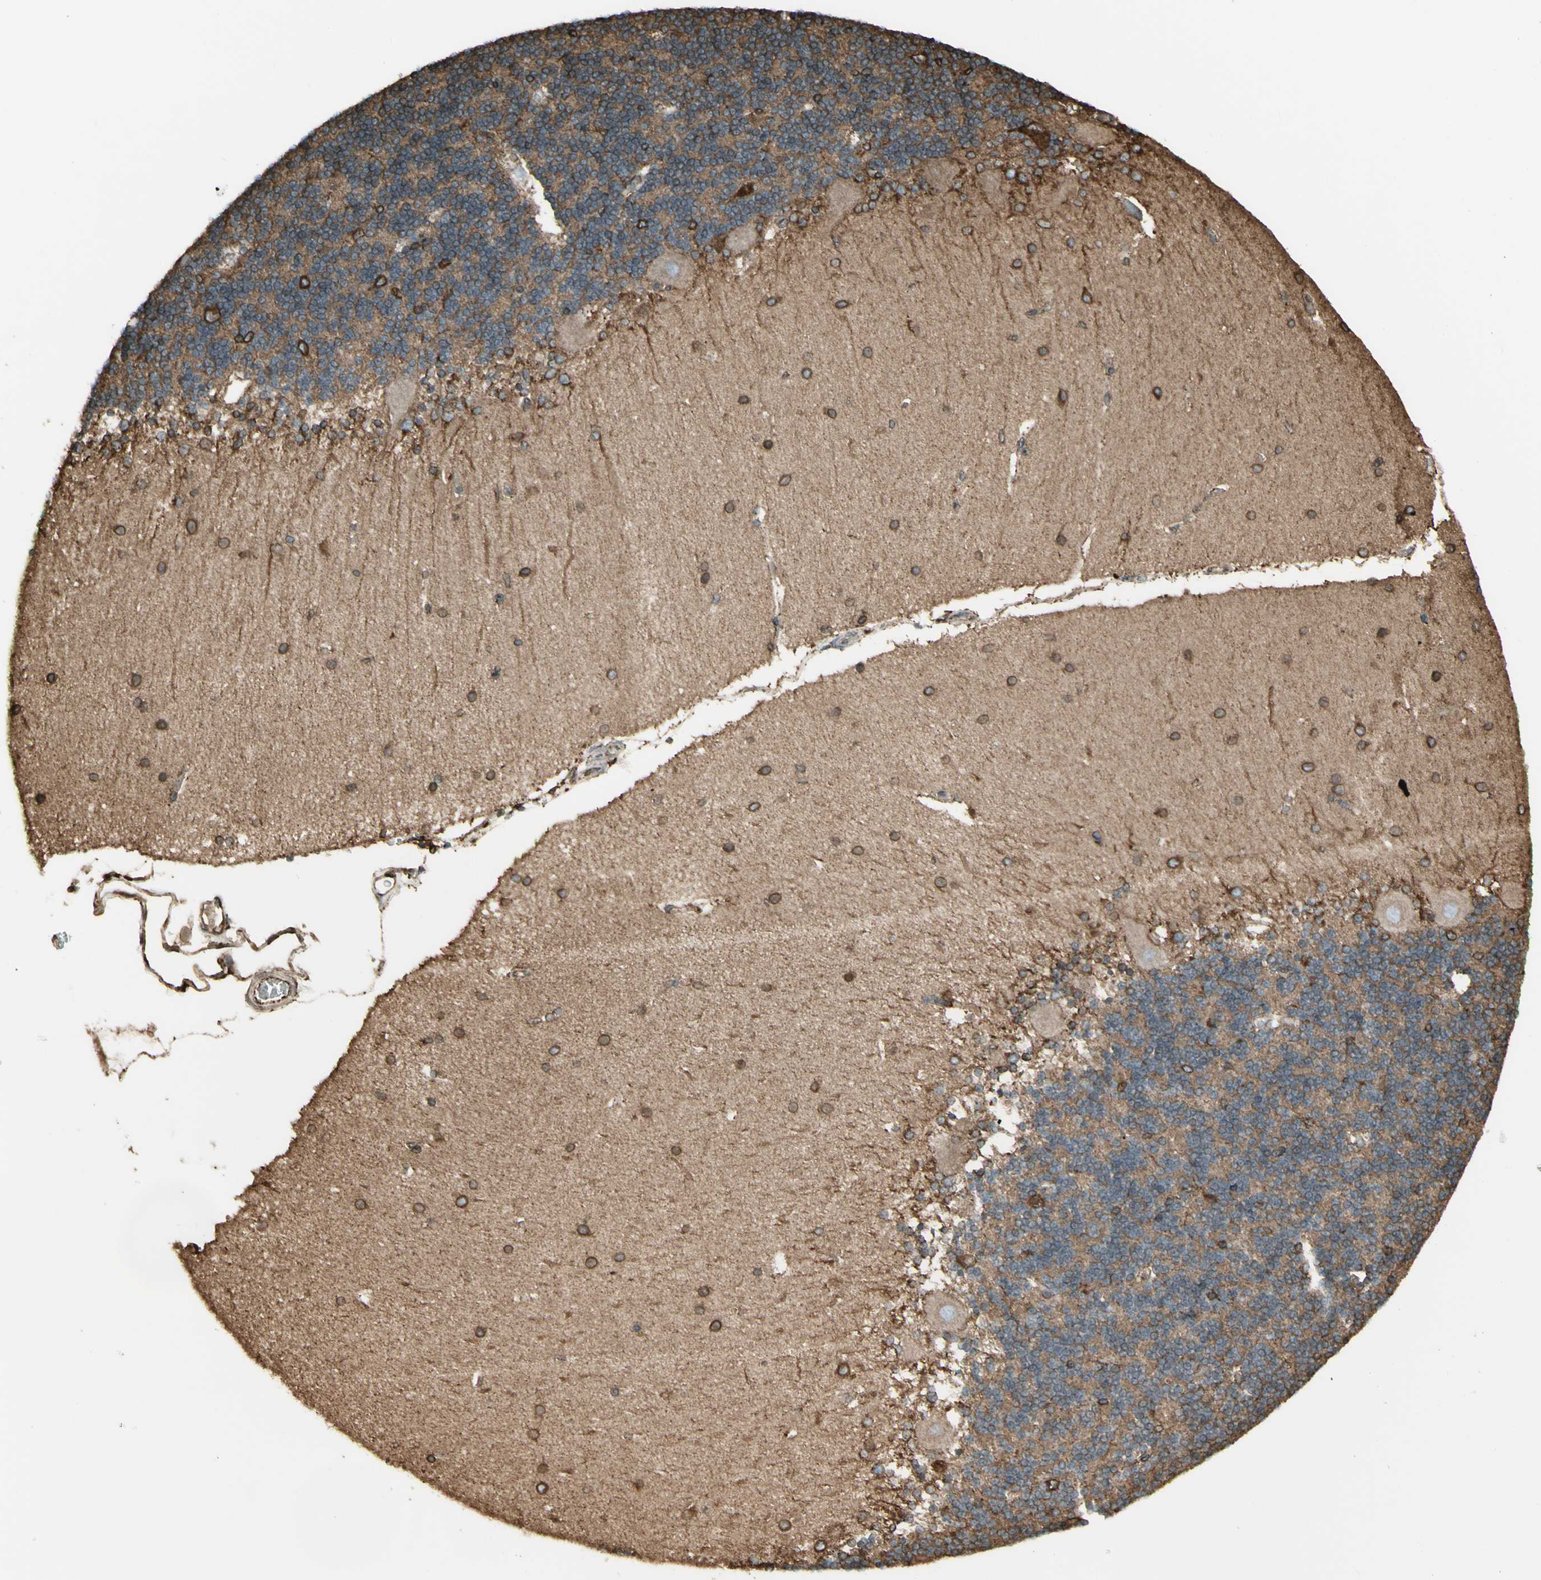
{"staining": {"intensity": "moderate", "quantity": ">75%", "location": "cytoplasmic/membranous"}, "tissue": "cerebellum", "cell_type": "Cells in granular layer", "image_type": "normal", "snomed": [{"axis": "morphology", "description": "Normal tissue, NOS"}, {"axis": "topography", "description": "Cerebellum"}], "caption": "Benign cerebellum reveals moderate cytoplasmic/membranous positivity in about >75% of cells in granular layer The protein of interest is stained brown, and the nuclei are stained in blue (DAB IHC with brightfield microscopy, high magnification)..", "gene": "CANX", "patient": {"sex": "female", "age": 54}}